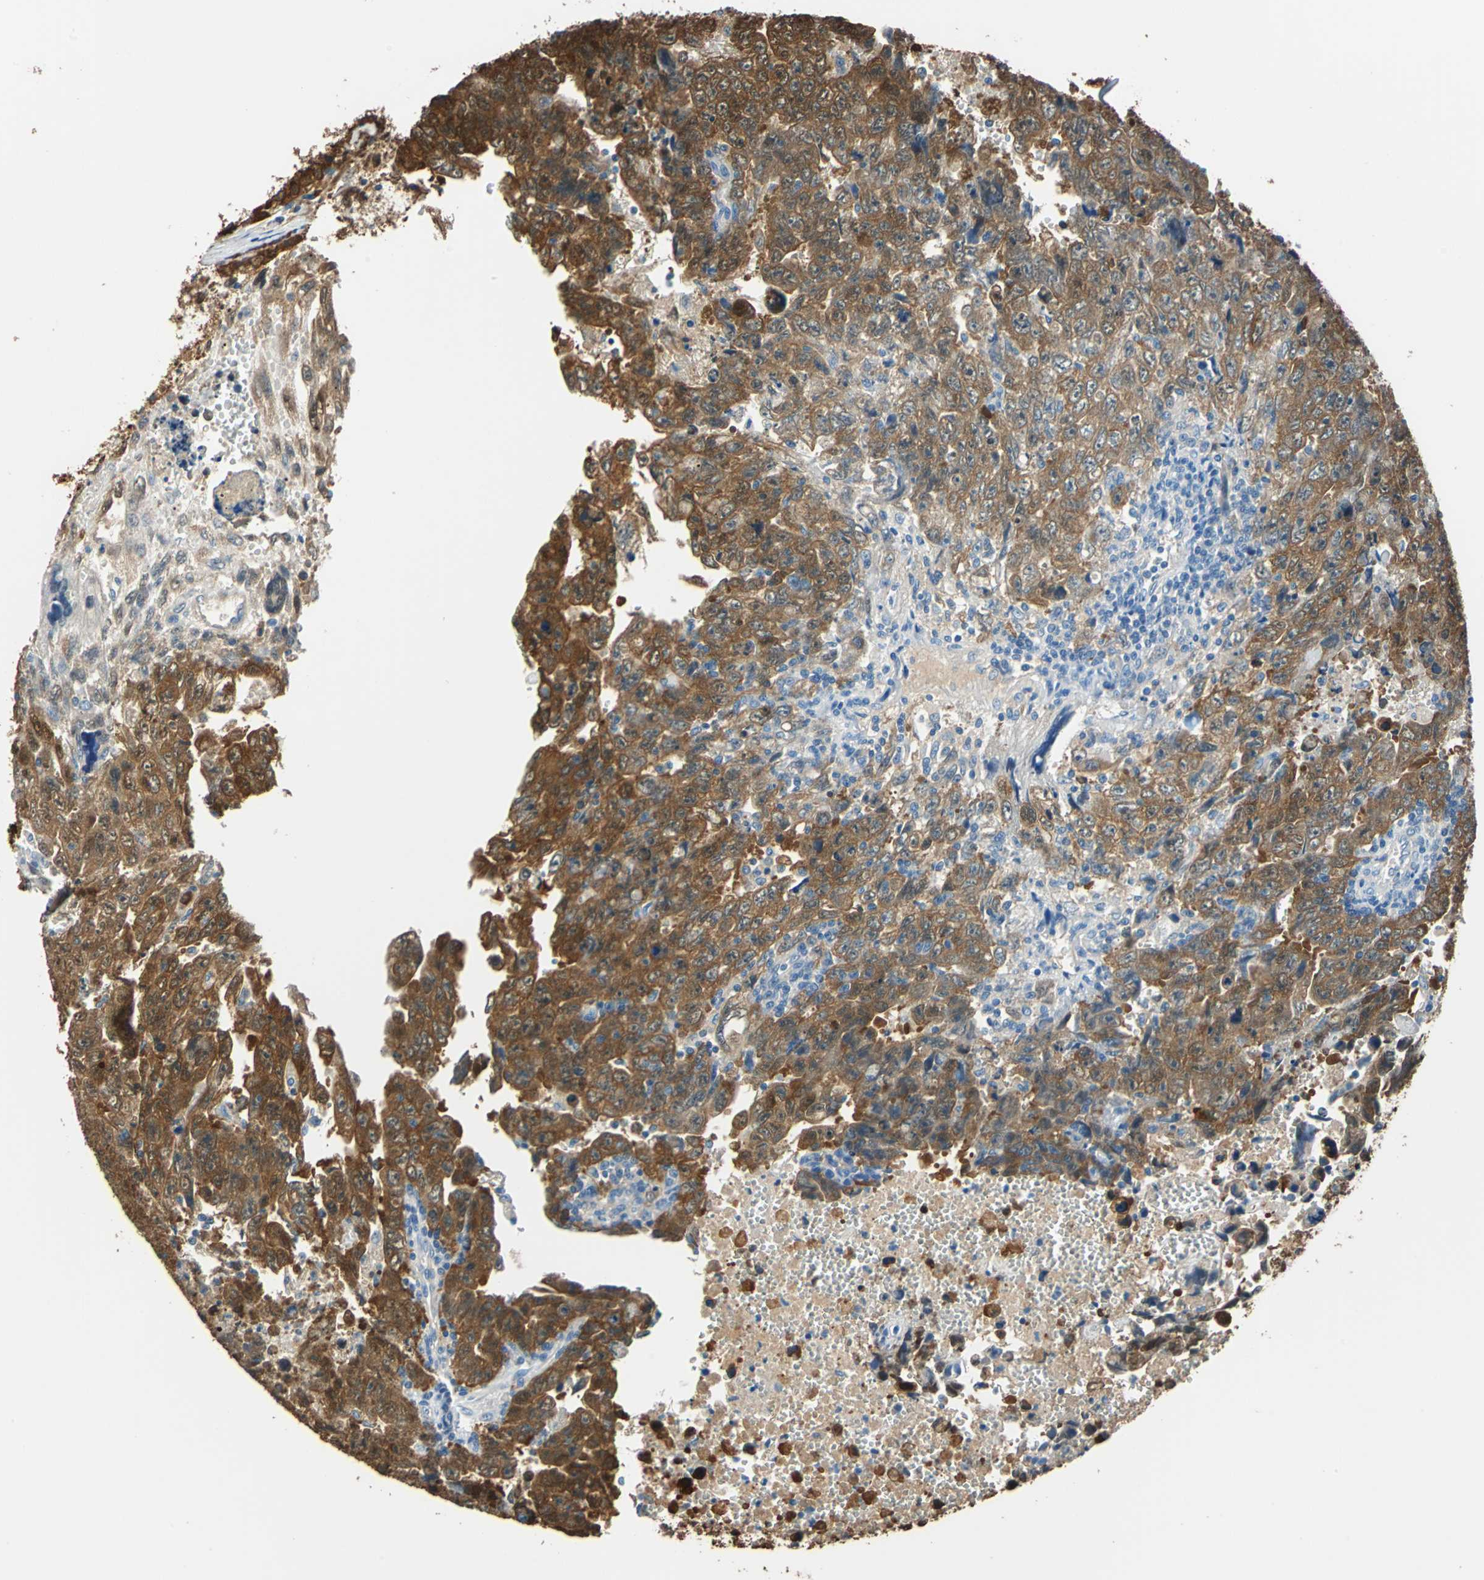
{"staining": {"intensity": "strong", "quantity": ">75%", "location": "cytoplasmic/membranous"}, "tissue": "testis cancer", "cell_type": "Tumor cells", "image_type": "cancer", "snomed": [{"axis": "morphology", "description": "Carcinoma, Embryonal, NOS"}, {"axis": "topography", "description": "Testis"}], "caption": "IHC image of embryonal carcinoma (testis) stained for a protein (brown), which reveals high levels of strong cytoplasmic/membranous positivity in approximately >75% of tumor cells.", "gene": "FKBP4", "patient": {"sex": "male", "age": 28}}